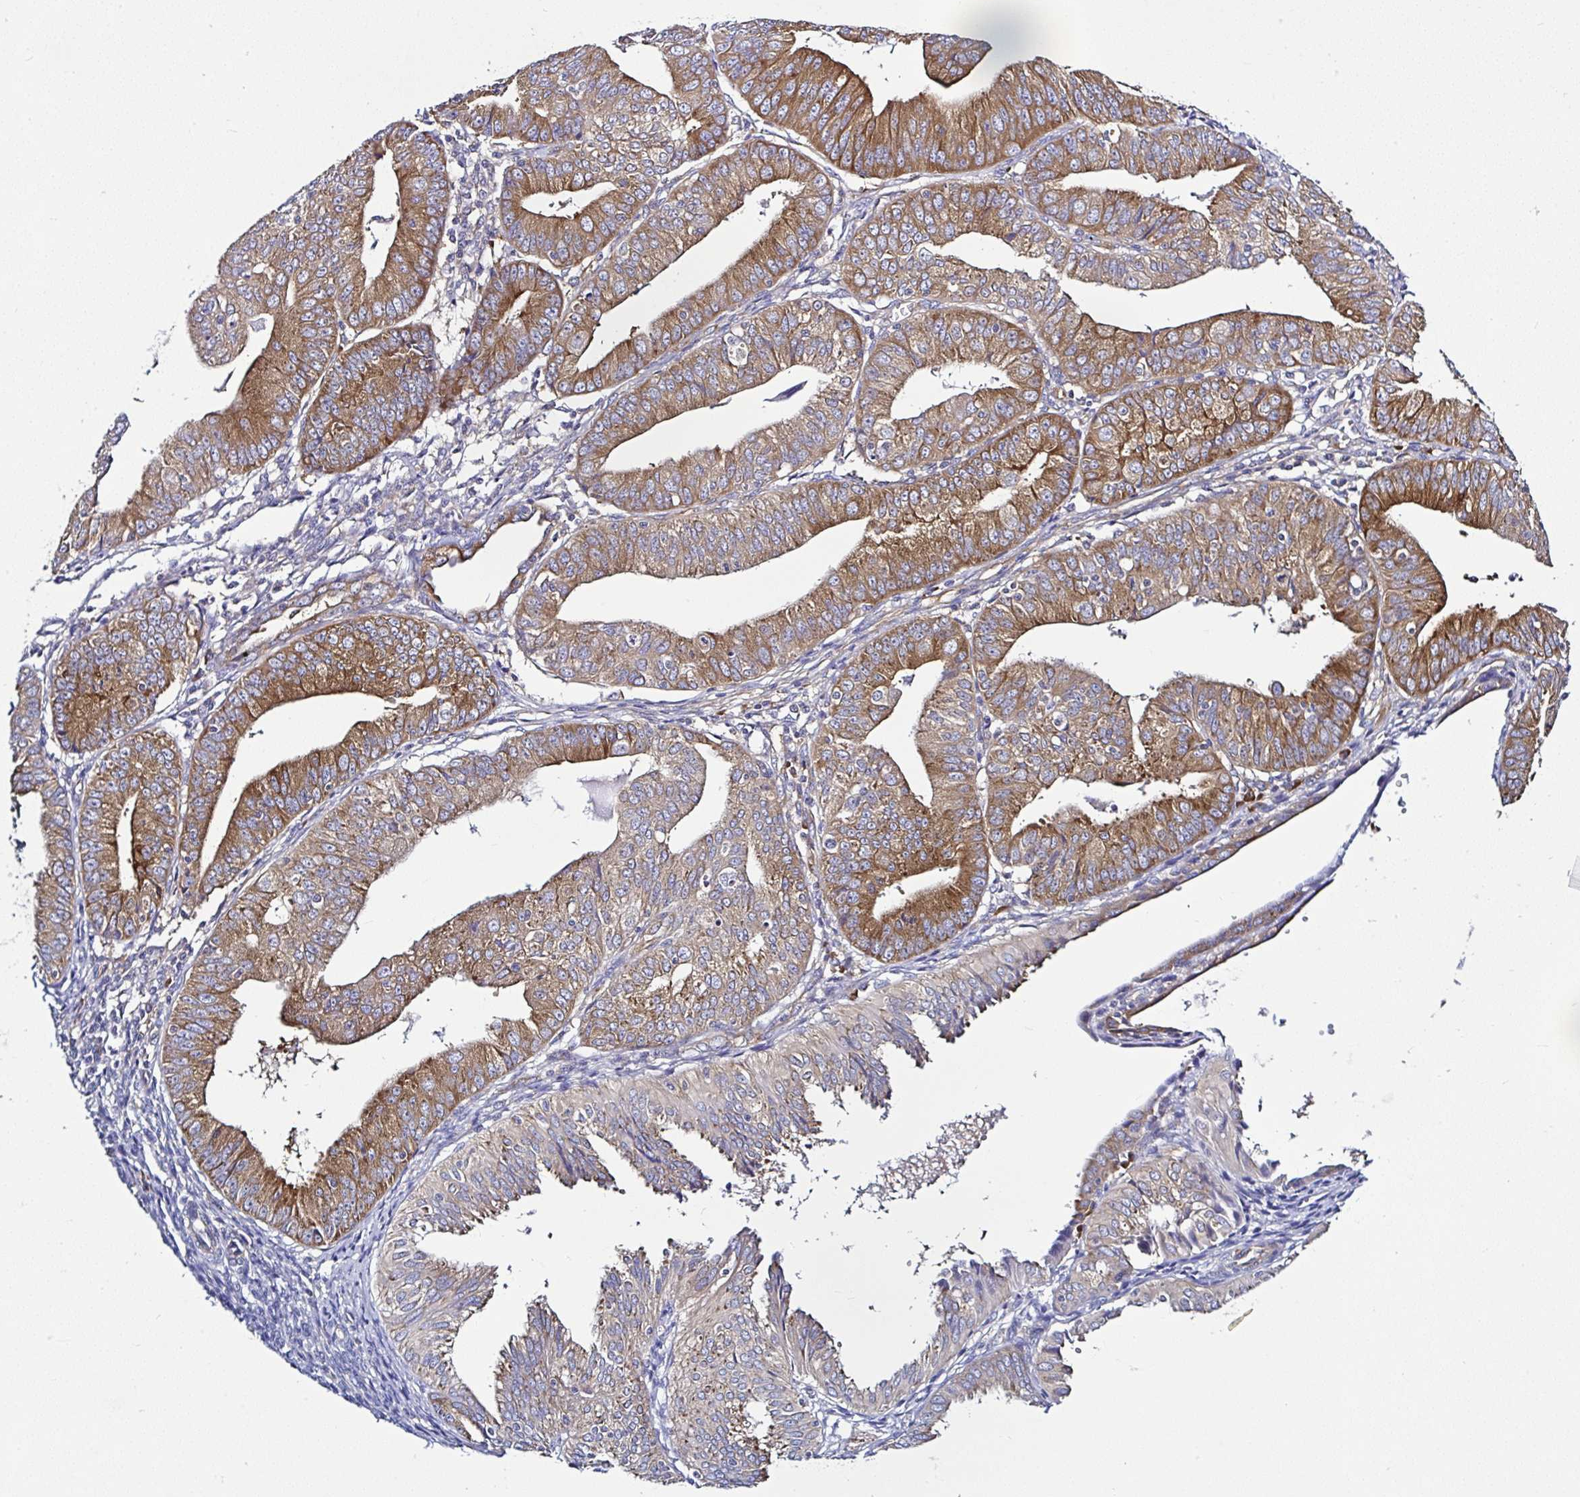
{"staining": {"intensity": "moderate", "quantity": ">75%", "location": "cytoplasmic/membranous"}, "tissue": "endometrial cancer", "cell_type": "Tumor cells", "image_type": "cancer", "snomed": [{"axis": "morphology", "description": "Adenocarcinoma, NOS"}, {"axis": "topography", "description": "Endometrium"}], "caption": "Moderate cytoplasmic/membranous positivity is appreciated in approximately >75% of tumor cells in endometrial cancer (adenocarcinoma).", "gene": "LARS1", "patient": {"sex": "female", "age": 56}}